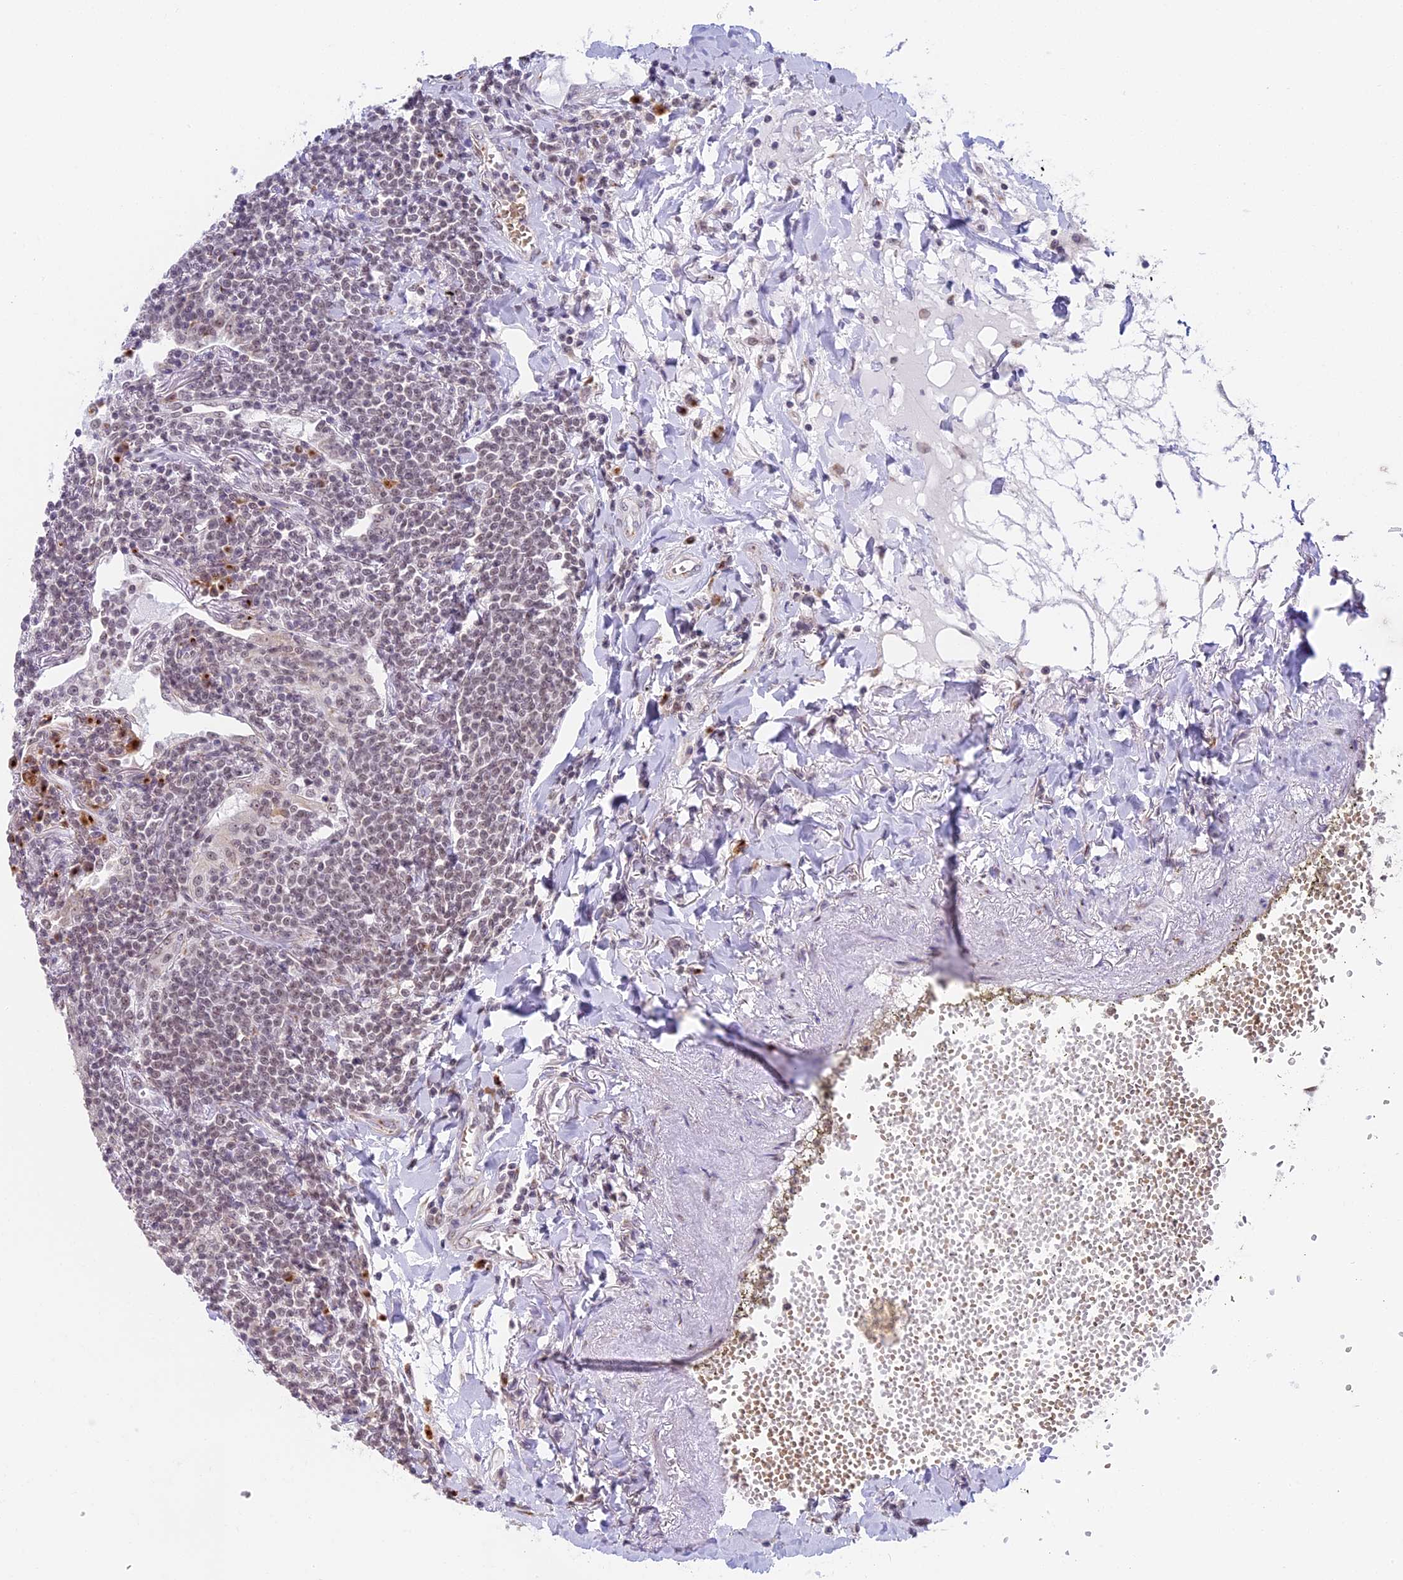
{"staining": {"intensity": "weak", "quantity": "<25%", "location": "nuclear"}, "tissue": "lymphoma", "cell_type": "Tumor cells", "image_type": "cancer", "snomed": [{"axis": "morphology", "description": "Malignant lymphoma, non-Hodgkin's type, Low grade"}, {"axis": "topography", "description": "Lung"}], "caption": "Tumor cells are negative for brown protein staining in lymphoma.", "gene": "HEATR5B", "patient": {"sex": "female", "age": 71}}